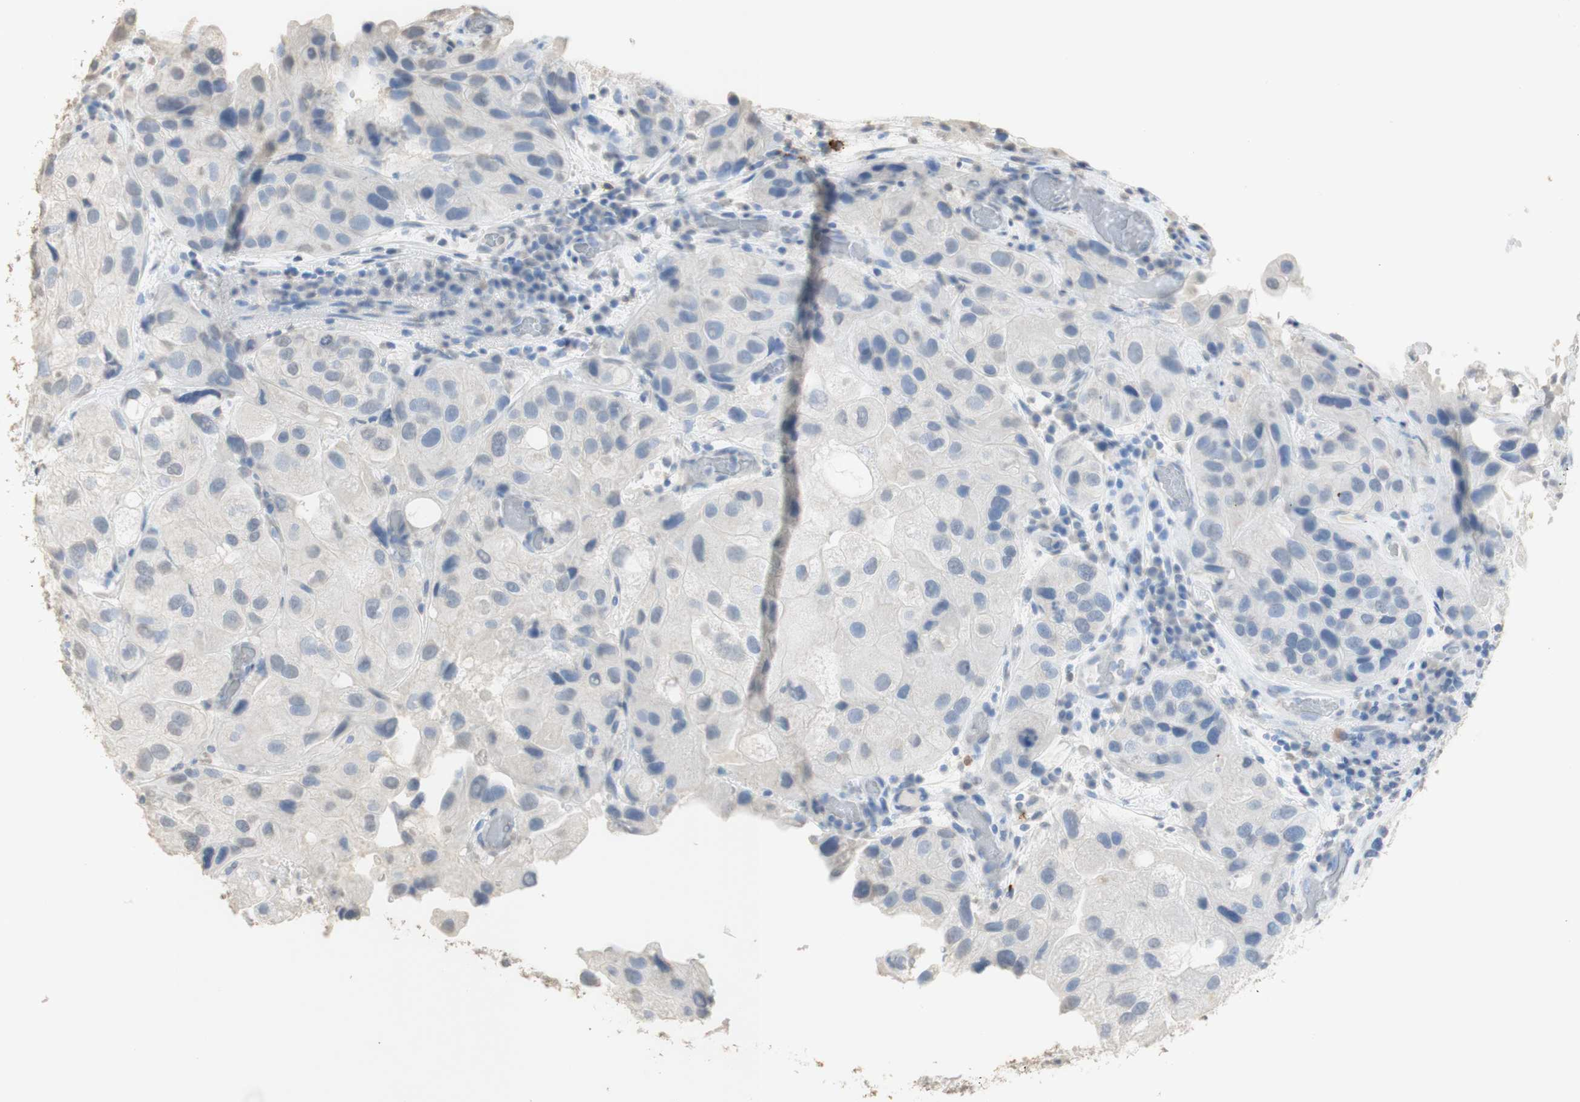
{"staining": {"intensity": "weak", "quantity": "<25%", "location": "cytoplasmic/membranous,nuclear"}, "tissue": "urothelial cancer", "cell_type": "Tumor cells", "image_type": "cancer", "snomed": [{"axis": "morphology", "description": "Urothelial carcinoma, High grade"}, {"axis": "topography", "description": "Urinary bladder"}], "caption": "Immunohistochemical staining of urothelial cancer displays no significant expression in tumor cells.", "gene": "L1CAM", "patient": {"sex": "female", "age": 64}}